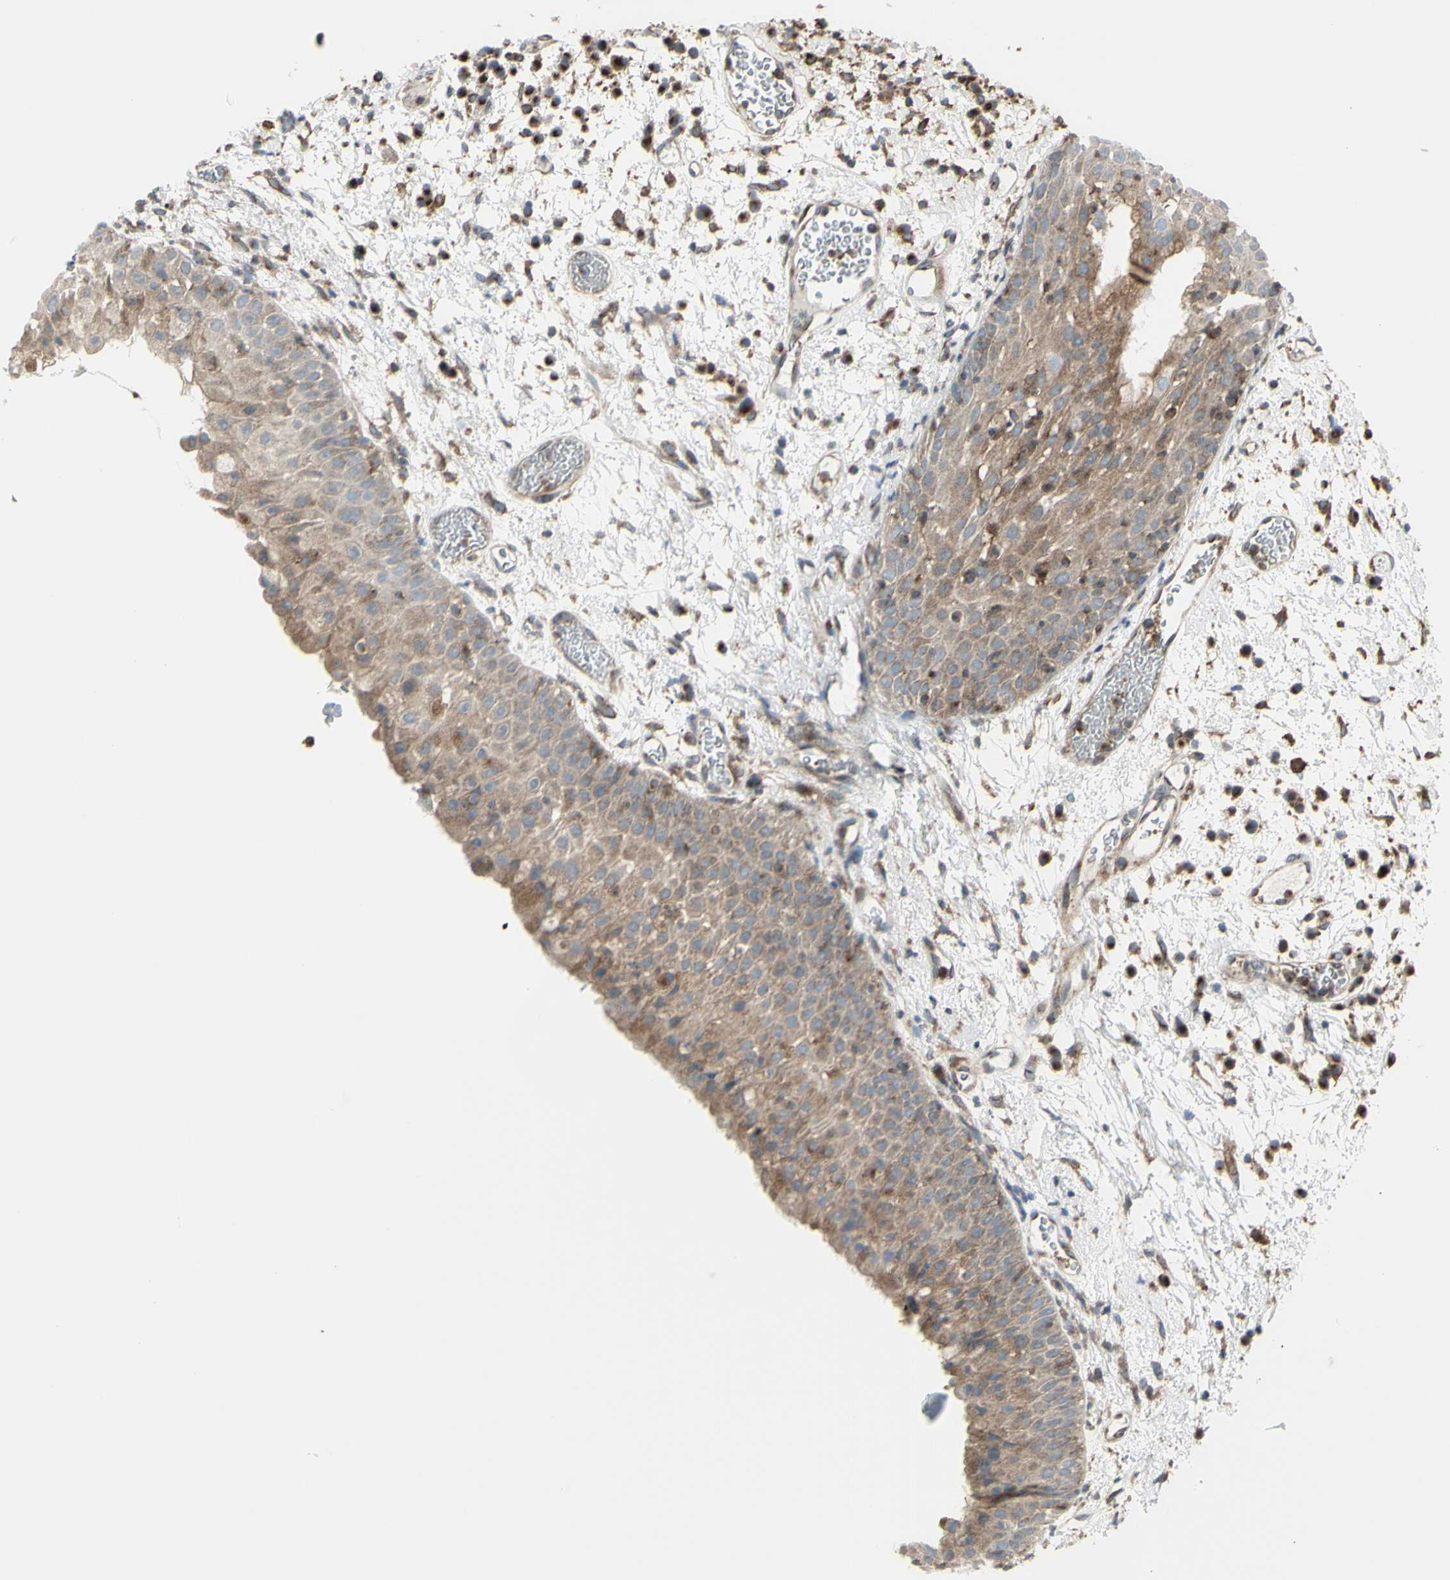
{"staining": {"intensity": "moderate", "quantity": ">75%", "location": "cytoplasmic/membranous"}, "tissue": "head and neck cancer", "cell_type": "Tumor cells", "image_type": "cancer", "snomed": [{"axis": "morphology", "description": "Squamous cell carcinoma, NOS"}, {"axis": "topography", "description": "Head-Neck"}], "caption": "Protein staining of head and neck squamous cell carcinoma tissue shows moderate cytoplasmic/membranous staining in about >75% of tumor cells.", "gene": "NAPA", "patient": {"sex": "male", "age": 62}}